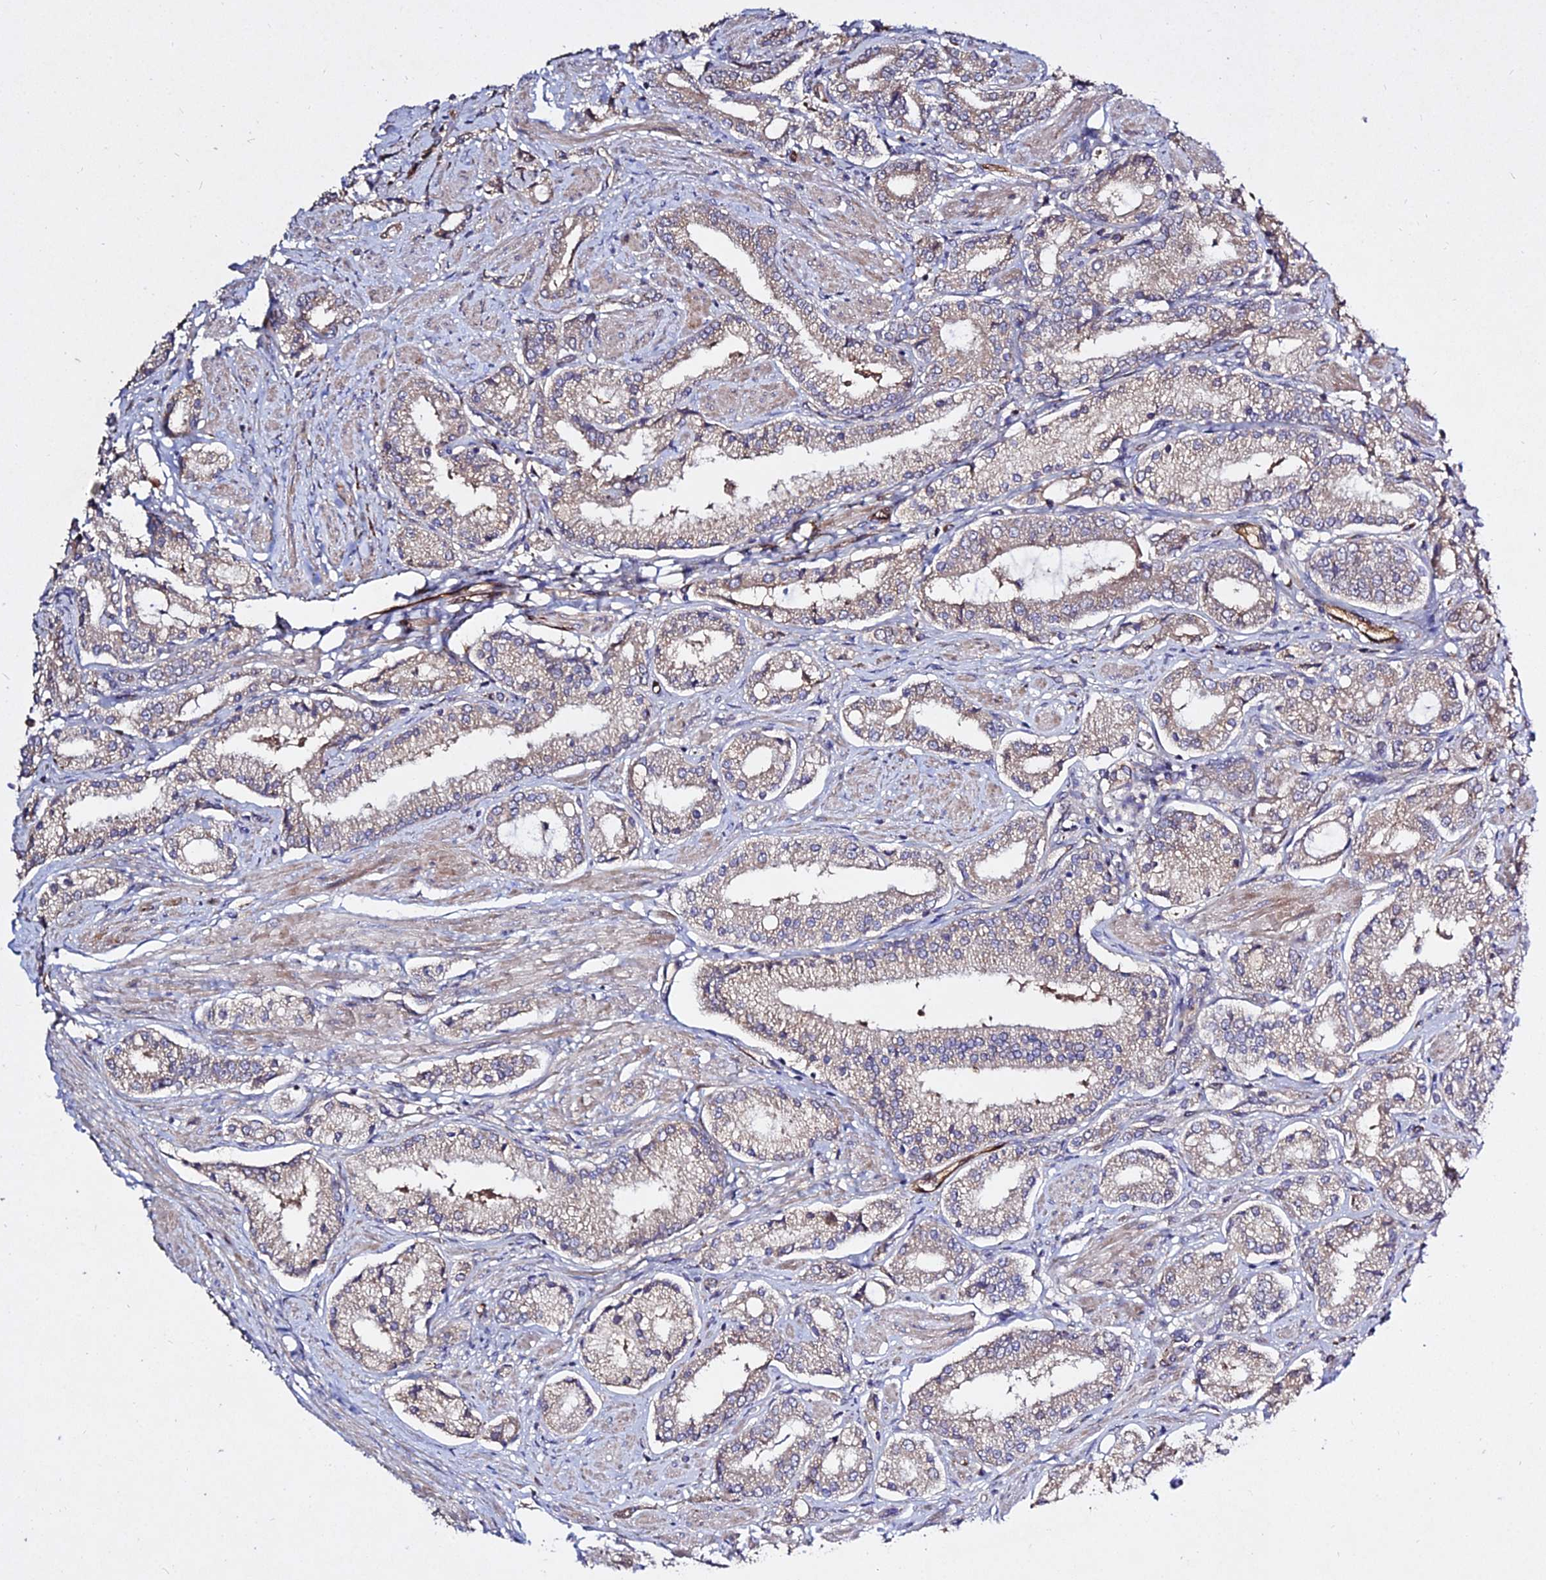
{"staining": {"intensity": "moderate", "quantity": "<25%", "location": "cytoplasmic/membranous"}, "tissue": "prostate cancer", "cell_type": "Tumor cells", "image_type": "cancer", "snomed": [{"axis": "morphology", "description": "Adenocarcinoma, High grade"}, {"axis": "topography", "description": "Prostate and seminal vesicle, NOS"}], "caption": "DAB immunohistochemical staining of human high-grade adenocarcinoma (prostate) demonstrates moderate cytoplasmic/membranous protein positivity in about <25% of tumor cells.", "gene": "GRTP1", "patient": {"sex": "male", "age": 64}}